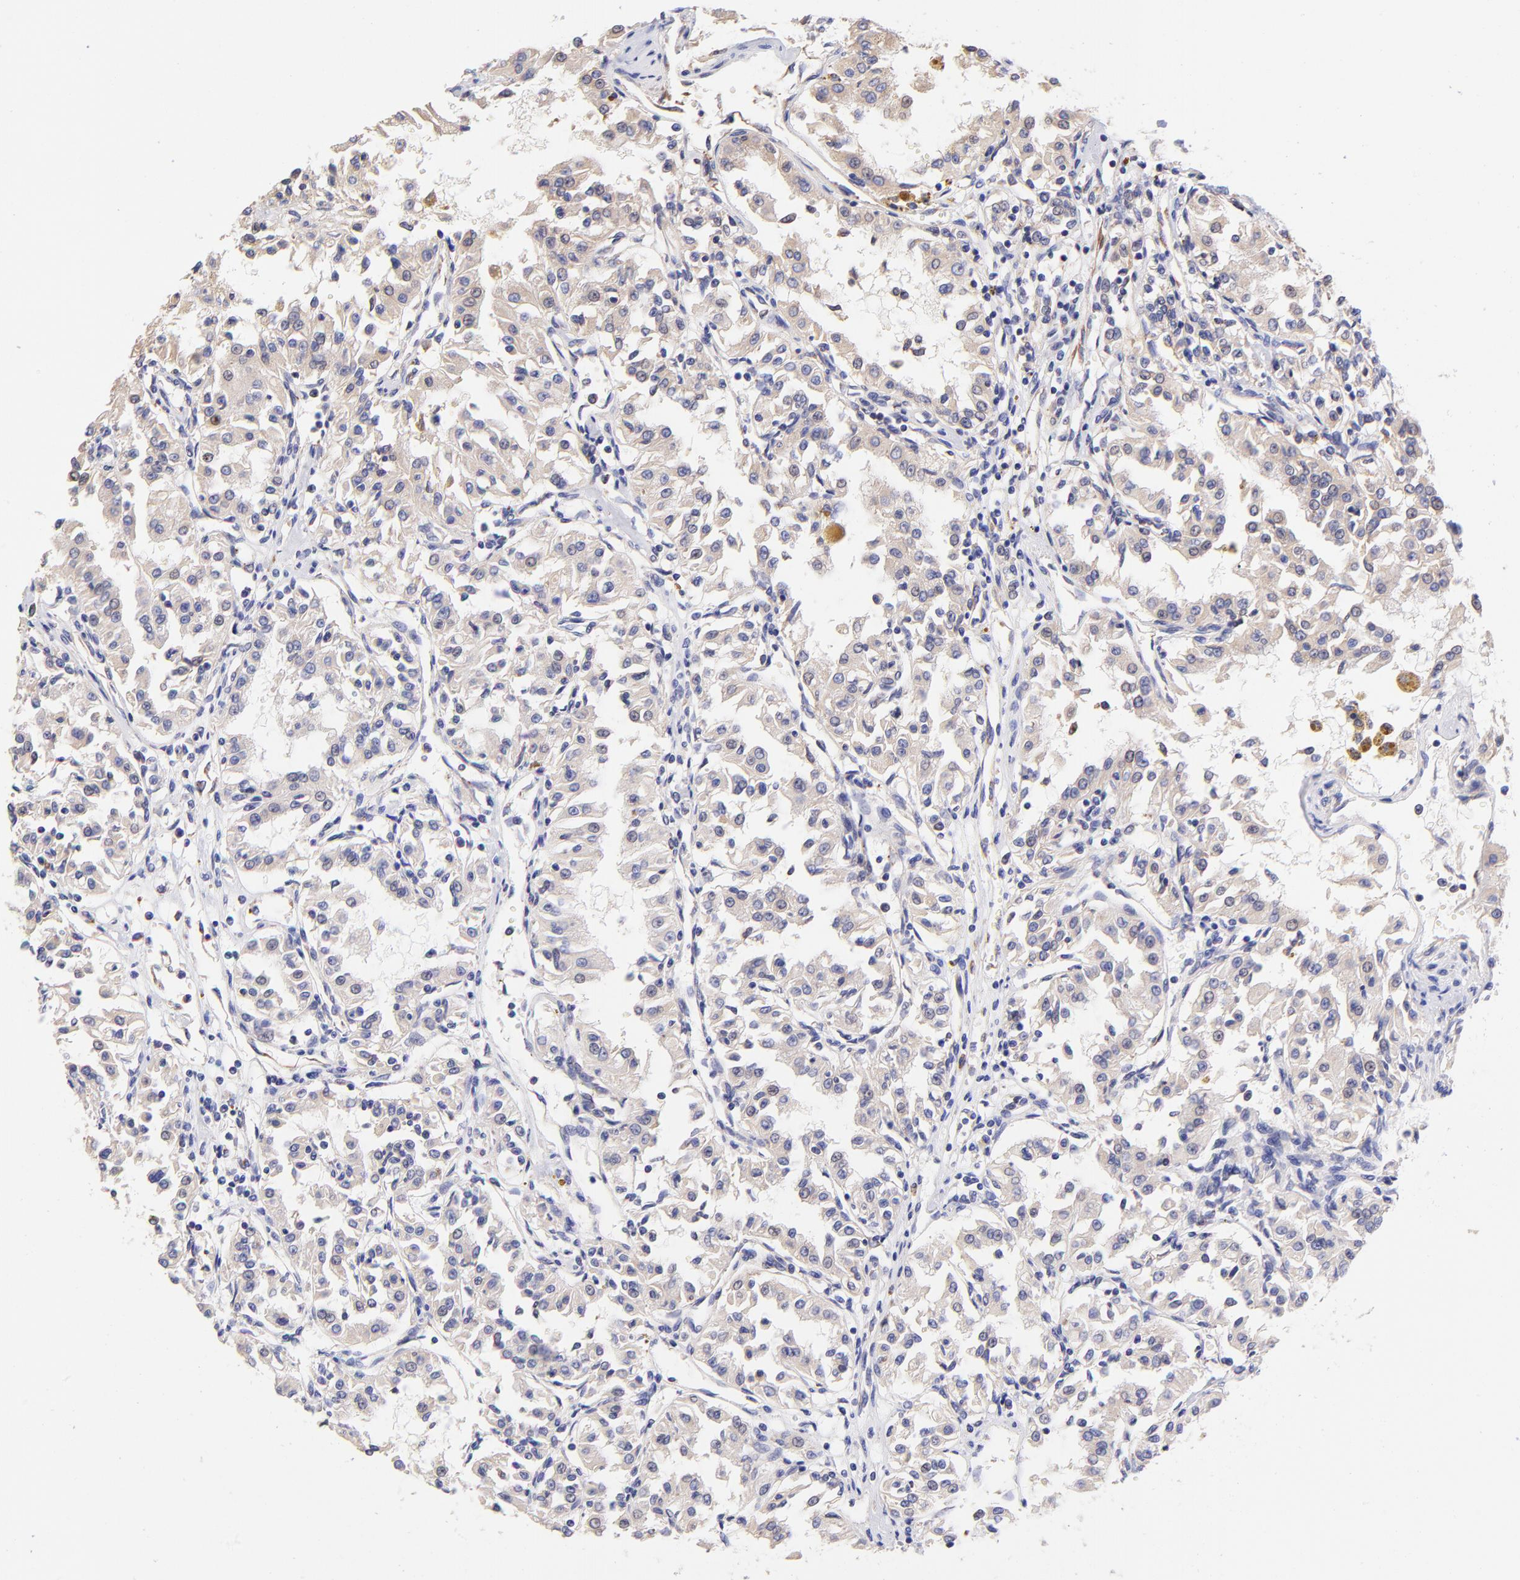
{"staining": {"intensity": "weak", "quantity": ">75%", "location": "cytoplasmic/membranous"}, "tissue": "renal cancer", "cell_type": "Tumor cells", "image_type": "cancer", "snomed": [{"axis": "morphology", "description": "Adenocarcinoma, NOS"}, {"axis": "topography", "description": "Kidney"}], "caption": "Protein expression analysis of human renal cancer reveals weak cytoplasmic/membranous expression in about >75% of tumor cells.", "gene": "PREX1", "patient": {"sex": "male", "age": 78}}